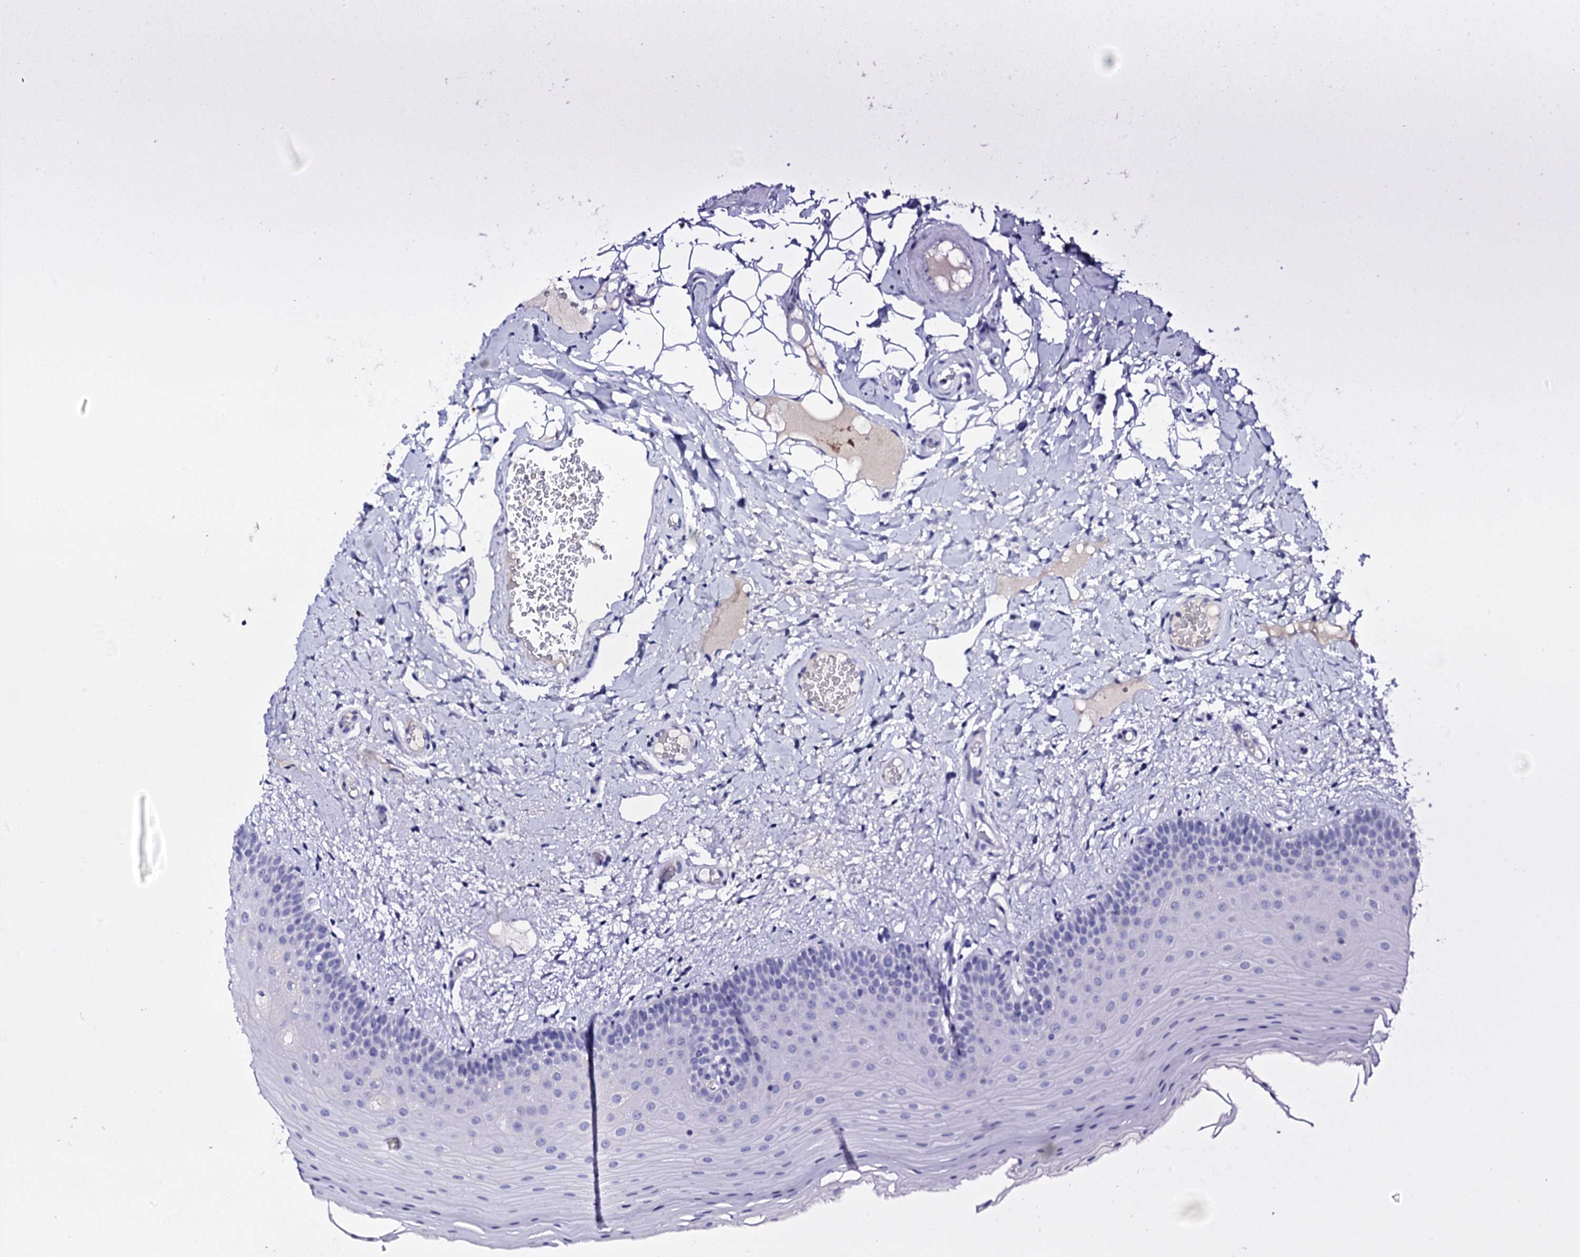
{"staining": {"intensity": "negative", "quantity": "none", "location": "none"}, "tissue": "oral mucosa", "cell_type": "Squamous epithelial cells", "image_type": "normal", "snomed": [{"axis": "morphology", "description": "Normal tissue, NOS"}, {"axis": "topography", "description": "Oral tissue"}, {"axis": "topography", "description": "Tounge, NOS"}], "caption": "A histopathology image of oral mucosa stained for a protein exhibits no brown staining in squamous epithelial cells. (DAB IHC with hematoxylin counter stain).", "gene": "FBXL16", "patient": {"sex": "male", "age": 47}}